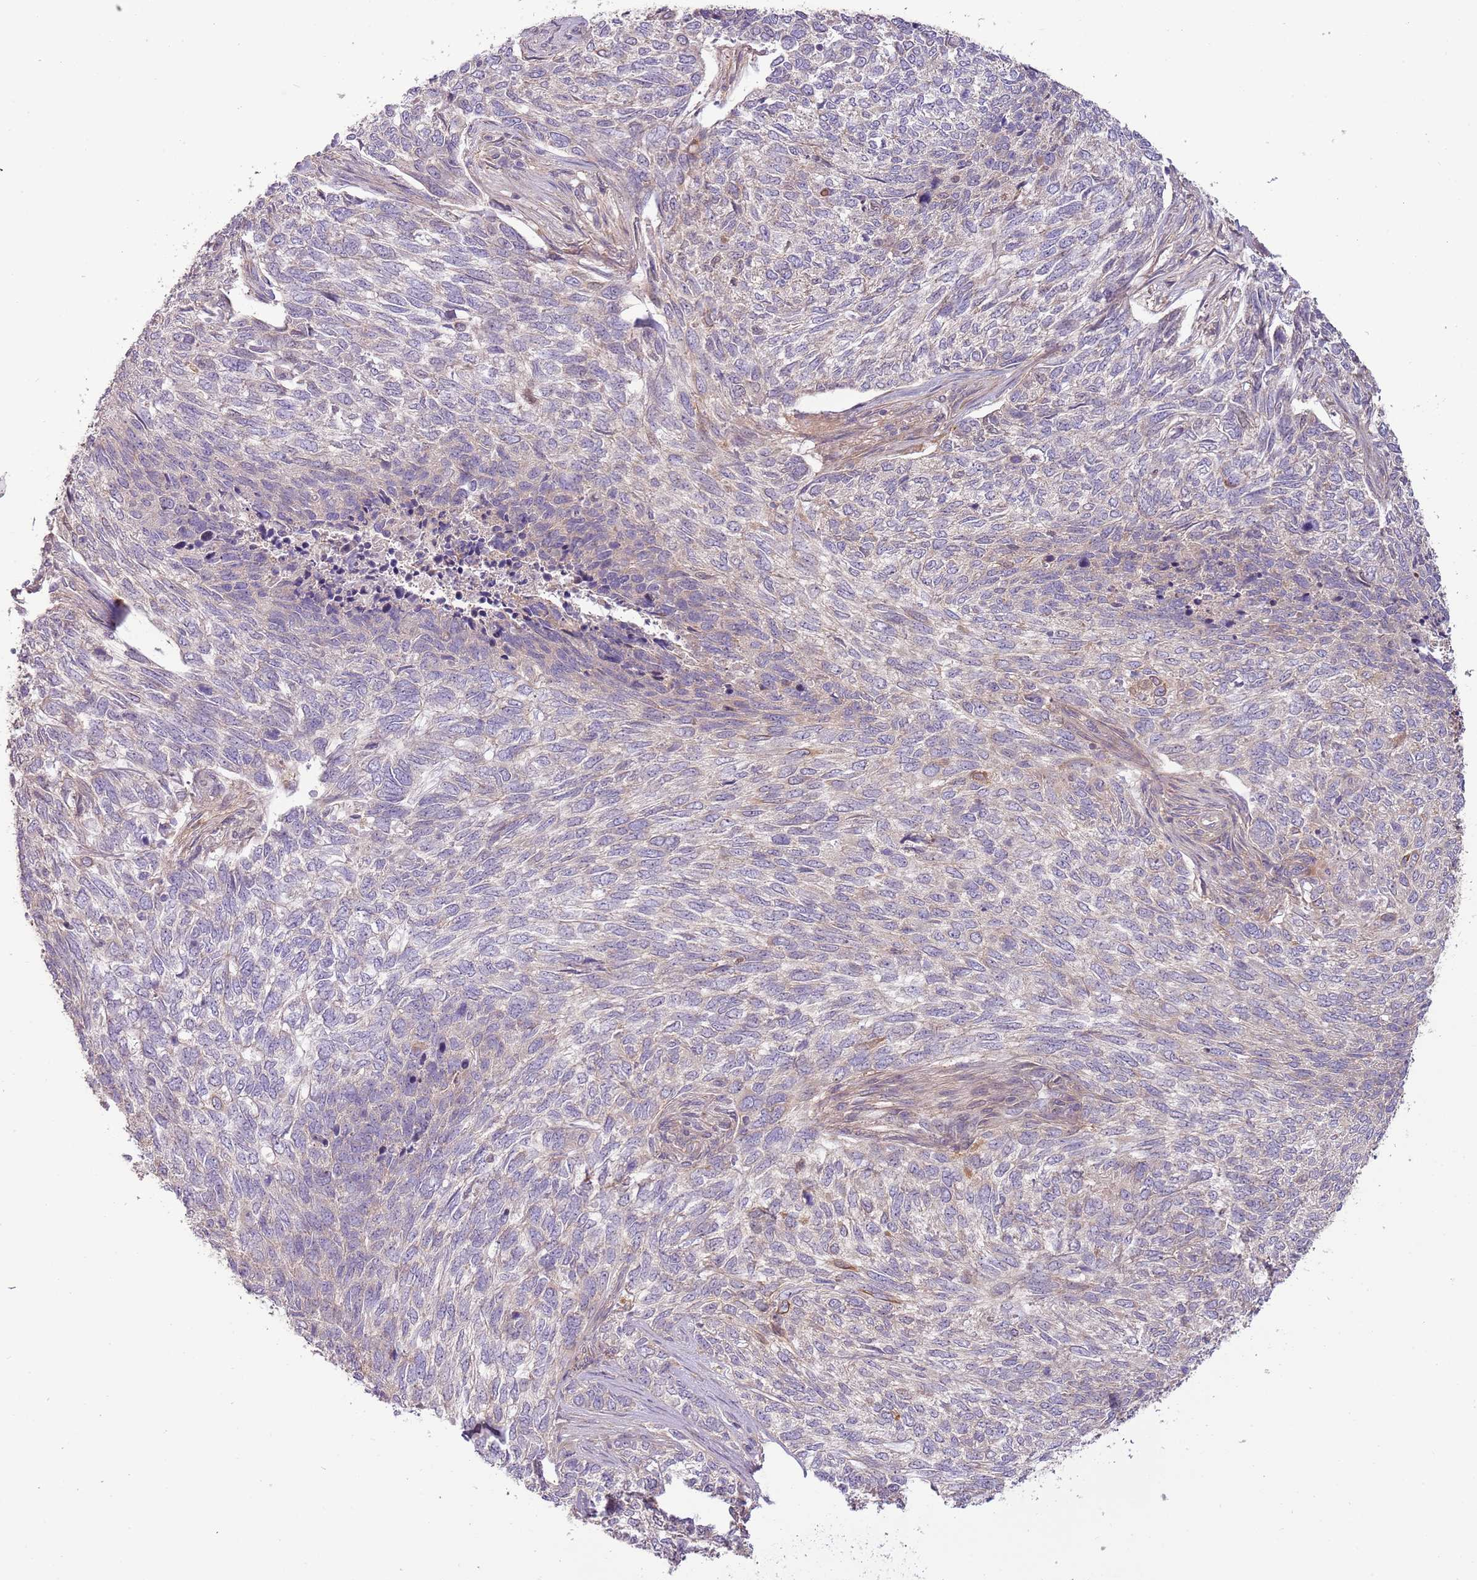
{"staining": {"intensity": "negative", "quantity": "none", "location": "none"}, "tissue": "skin cancer", "cell_type": "Tumor cells", "image_type": "cancer", "snomed": [{"axis": "morphology", "description": "Basal cell carcinoma"}, {"axis": "topography", "description": "Skin"}], "caption": "Immunohistochemistry histopathology image of neoplastic tissue: skin cancer (basal cell carcinoma) stained with DAB (3,3'-diaminobenzidine) exhibits no significant protein staining in tumor cells. (DAB immunohistochemistry, high magnification).", "gene": "RNF128", "patient": {"sex": "female", "age": 65}}